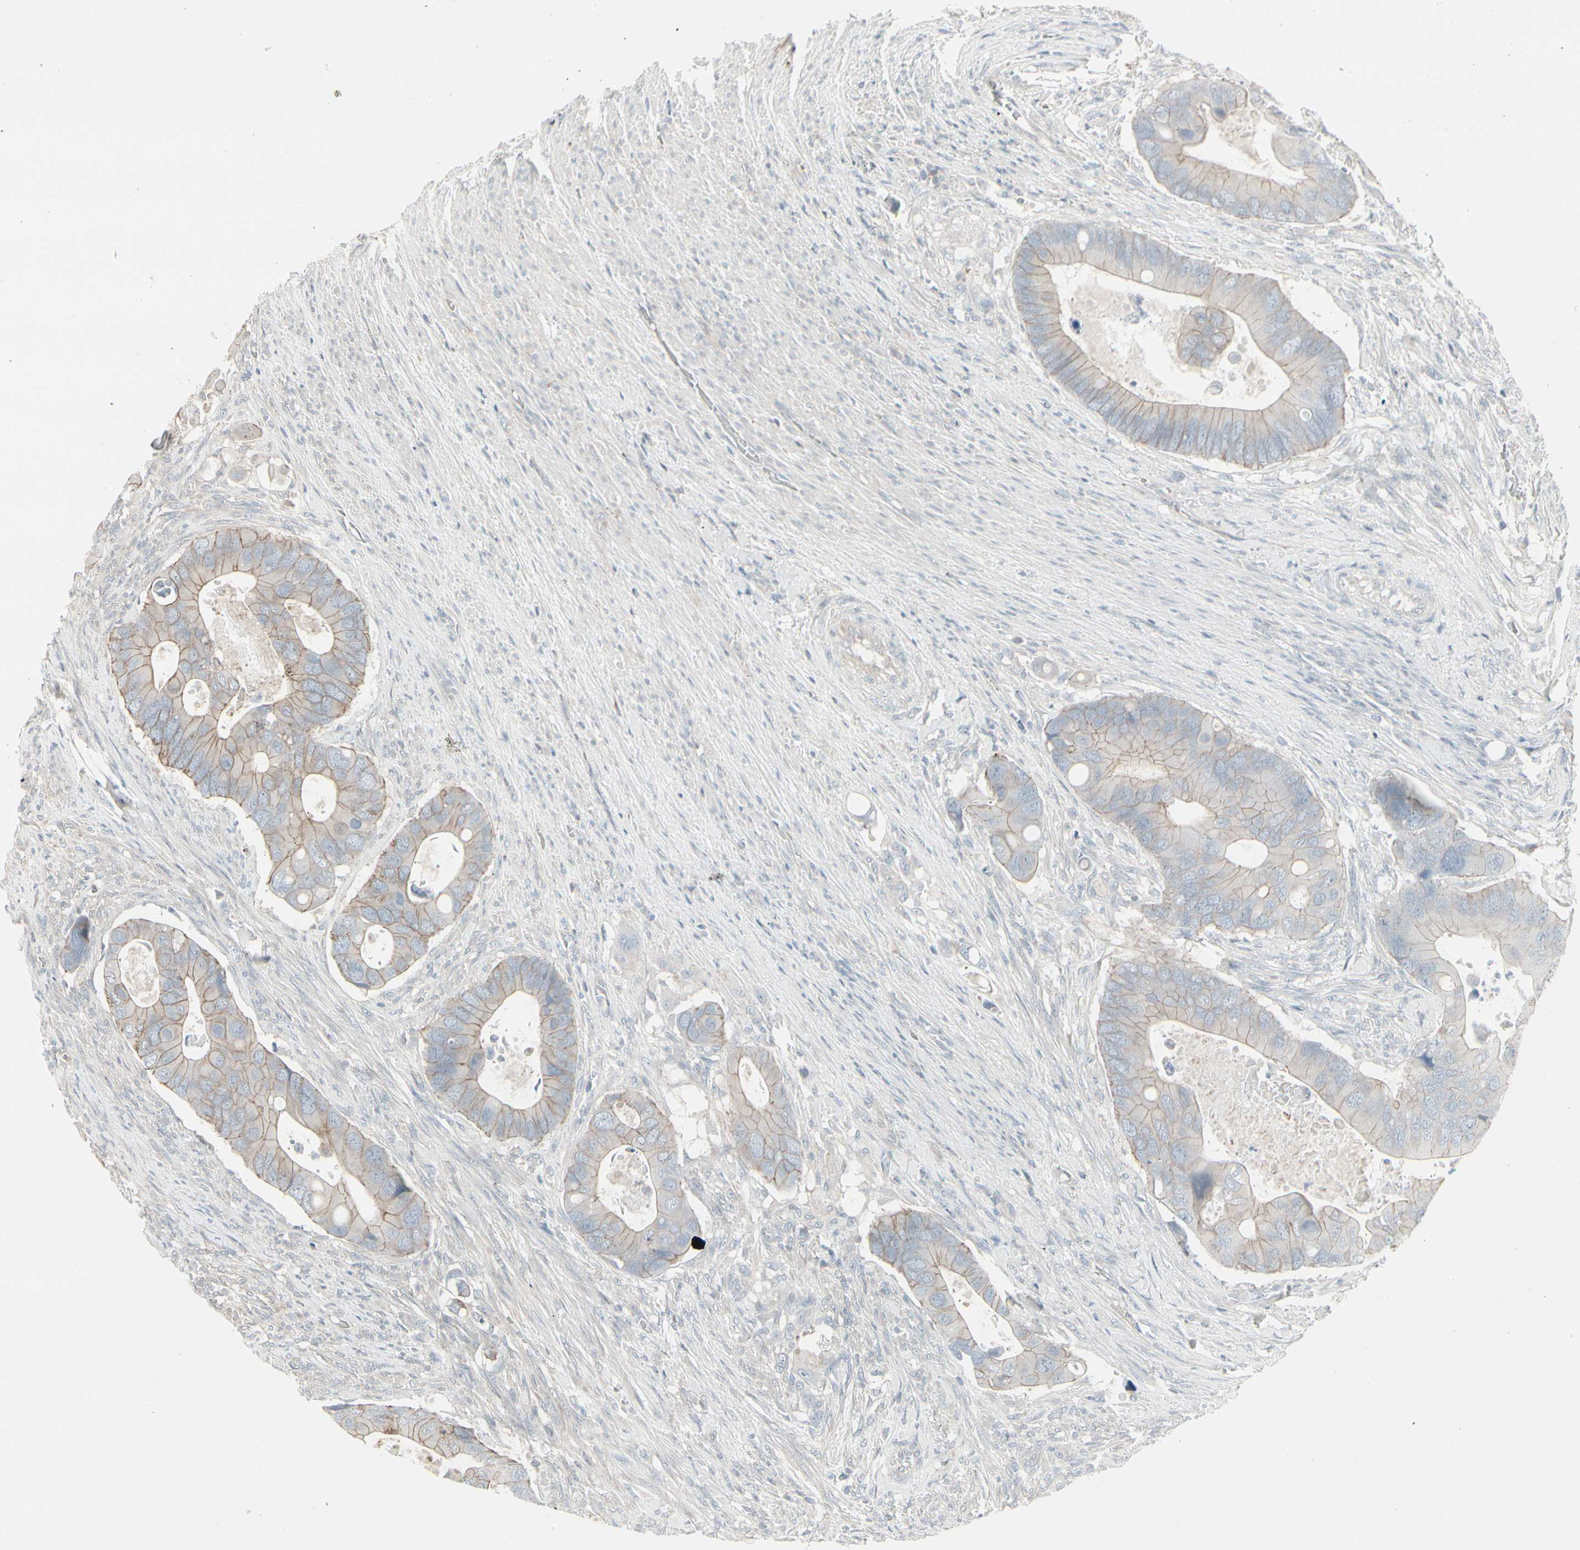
{"staining": {"intensity": "weak", "quantity": ">75%", "location": "cytoplasmic/membranous"}, "tissue": "colorectal cancer", "cell_type": "Tumor cells", "image_type": "cancer", "snomed": [{"axis": "morphology", "description": "Adenocarcinoma, NOS"}, {"axis": "topography", "description": "Rectum"}], "caption": "There is low levels of weak cytoplasmic/membranous expression in tumor cells of adenocarcinoma (colorectal), as demonstrated by immunohistochemical staining (brown color).", "gene": "EPS15", "patient": {"sex": "female", "age": 57}}